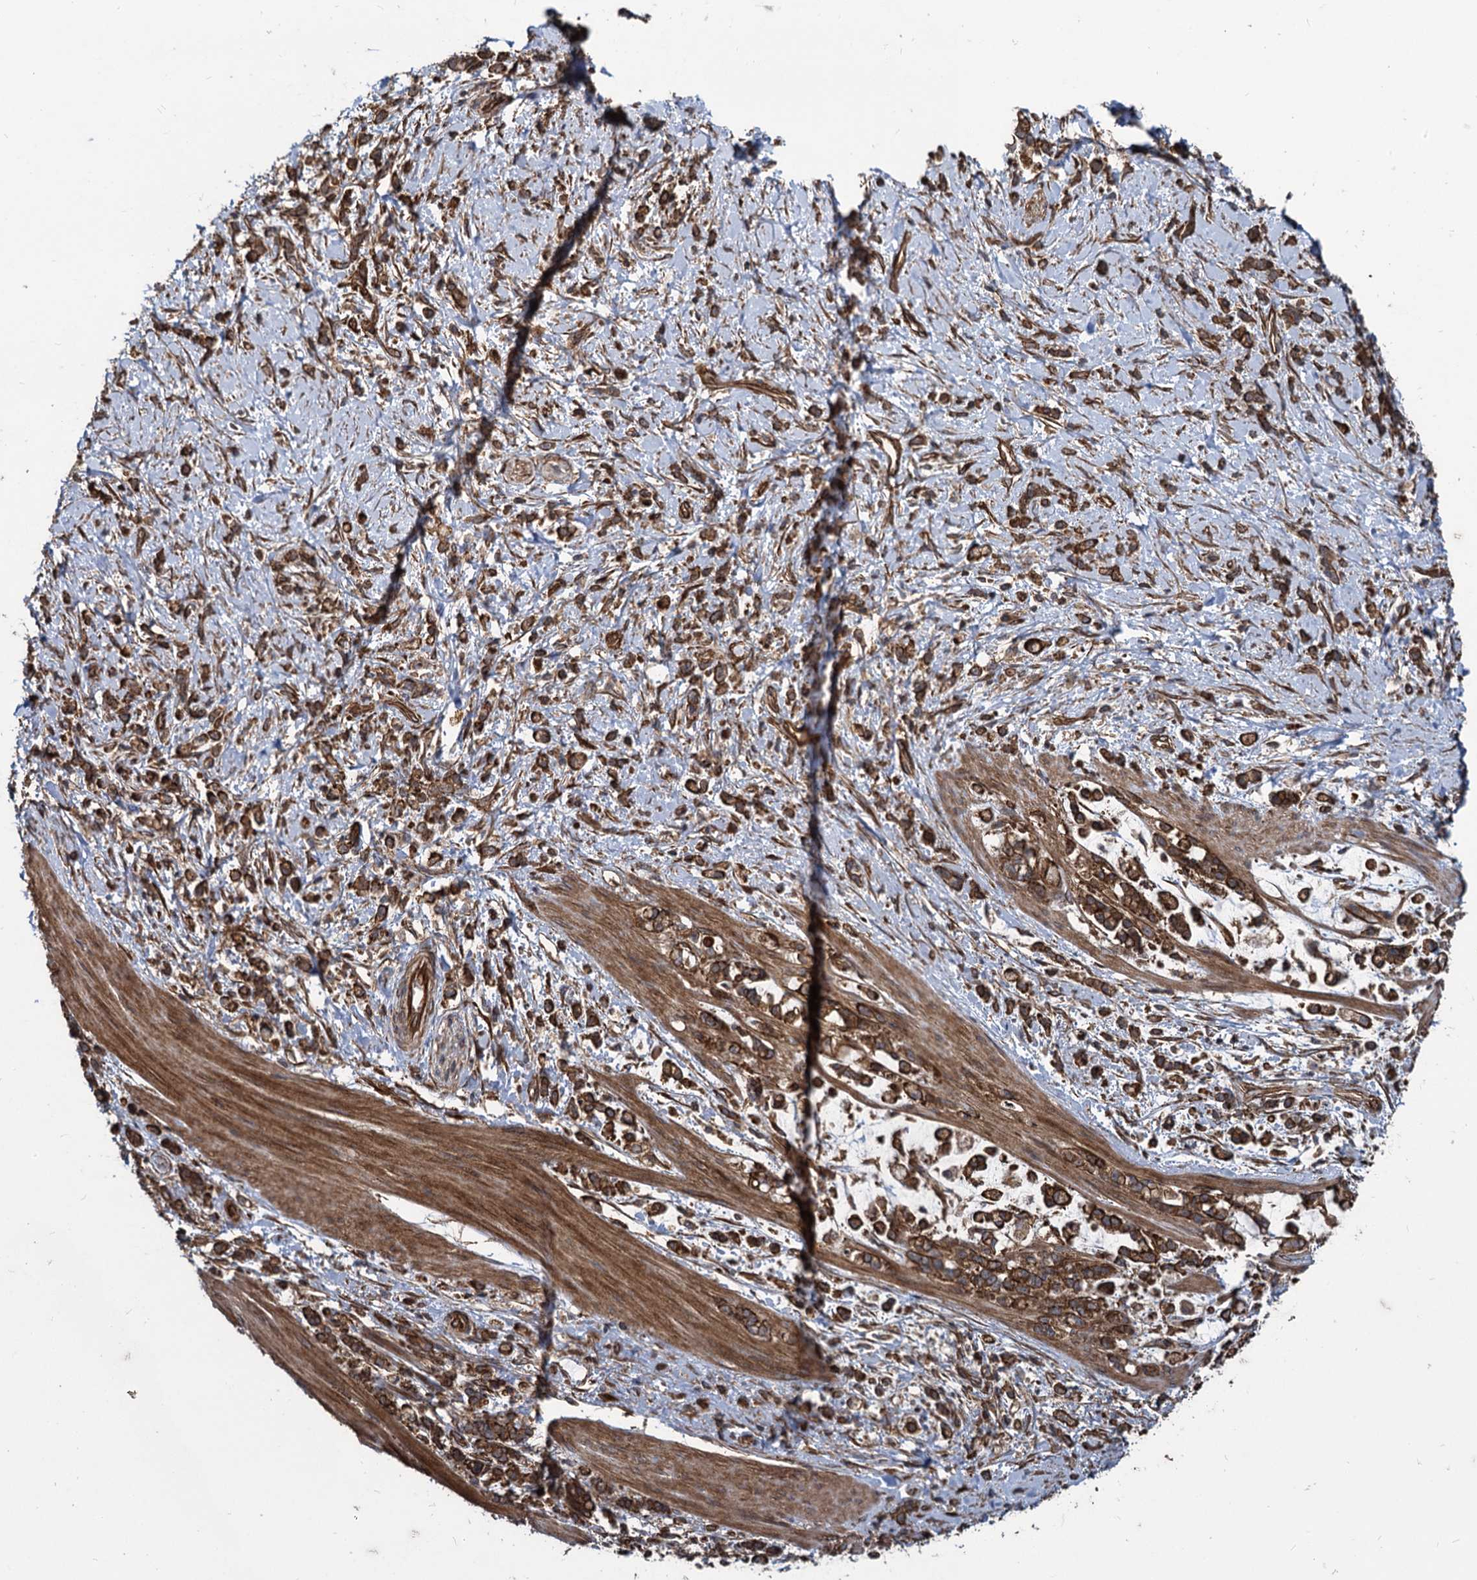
{"staining": {"intensity": "strong", "quantity": ">75%", "location": "cytoplasmic/membranous"}, "tissue": "stomach cancer", "cell_type": "Tumor cells", "image_type": "cancer", "snomed": [{"axis": "morphology", "description": "Adenocarcinoma, NOS"}, {"axis": "topography", "description": "Stomach"}], "caption": "Strong cytoplasmic/membranous expression is appreciated in about >75% of tumor cells in stomach cancer. Ihc stains the protein in brown and the nuclei are stained blue.", "gene": "SVIP", "patient": {"sex": "female", "age": 60}}